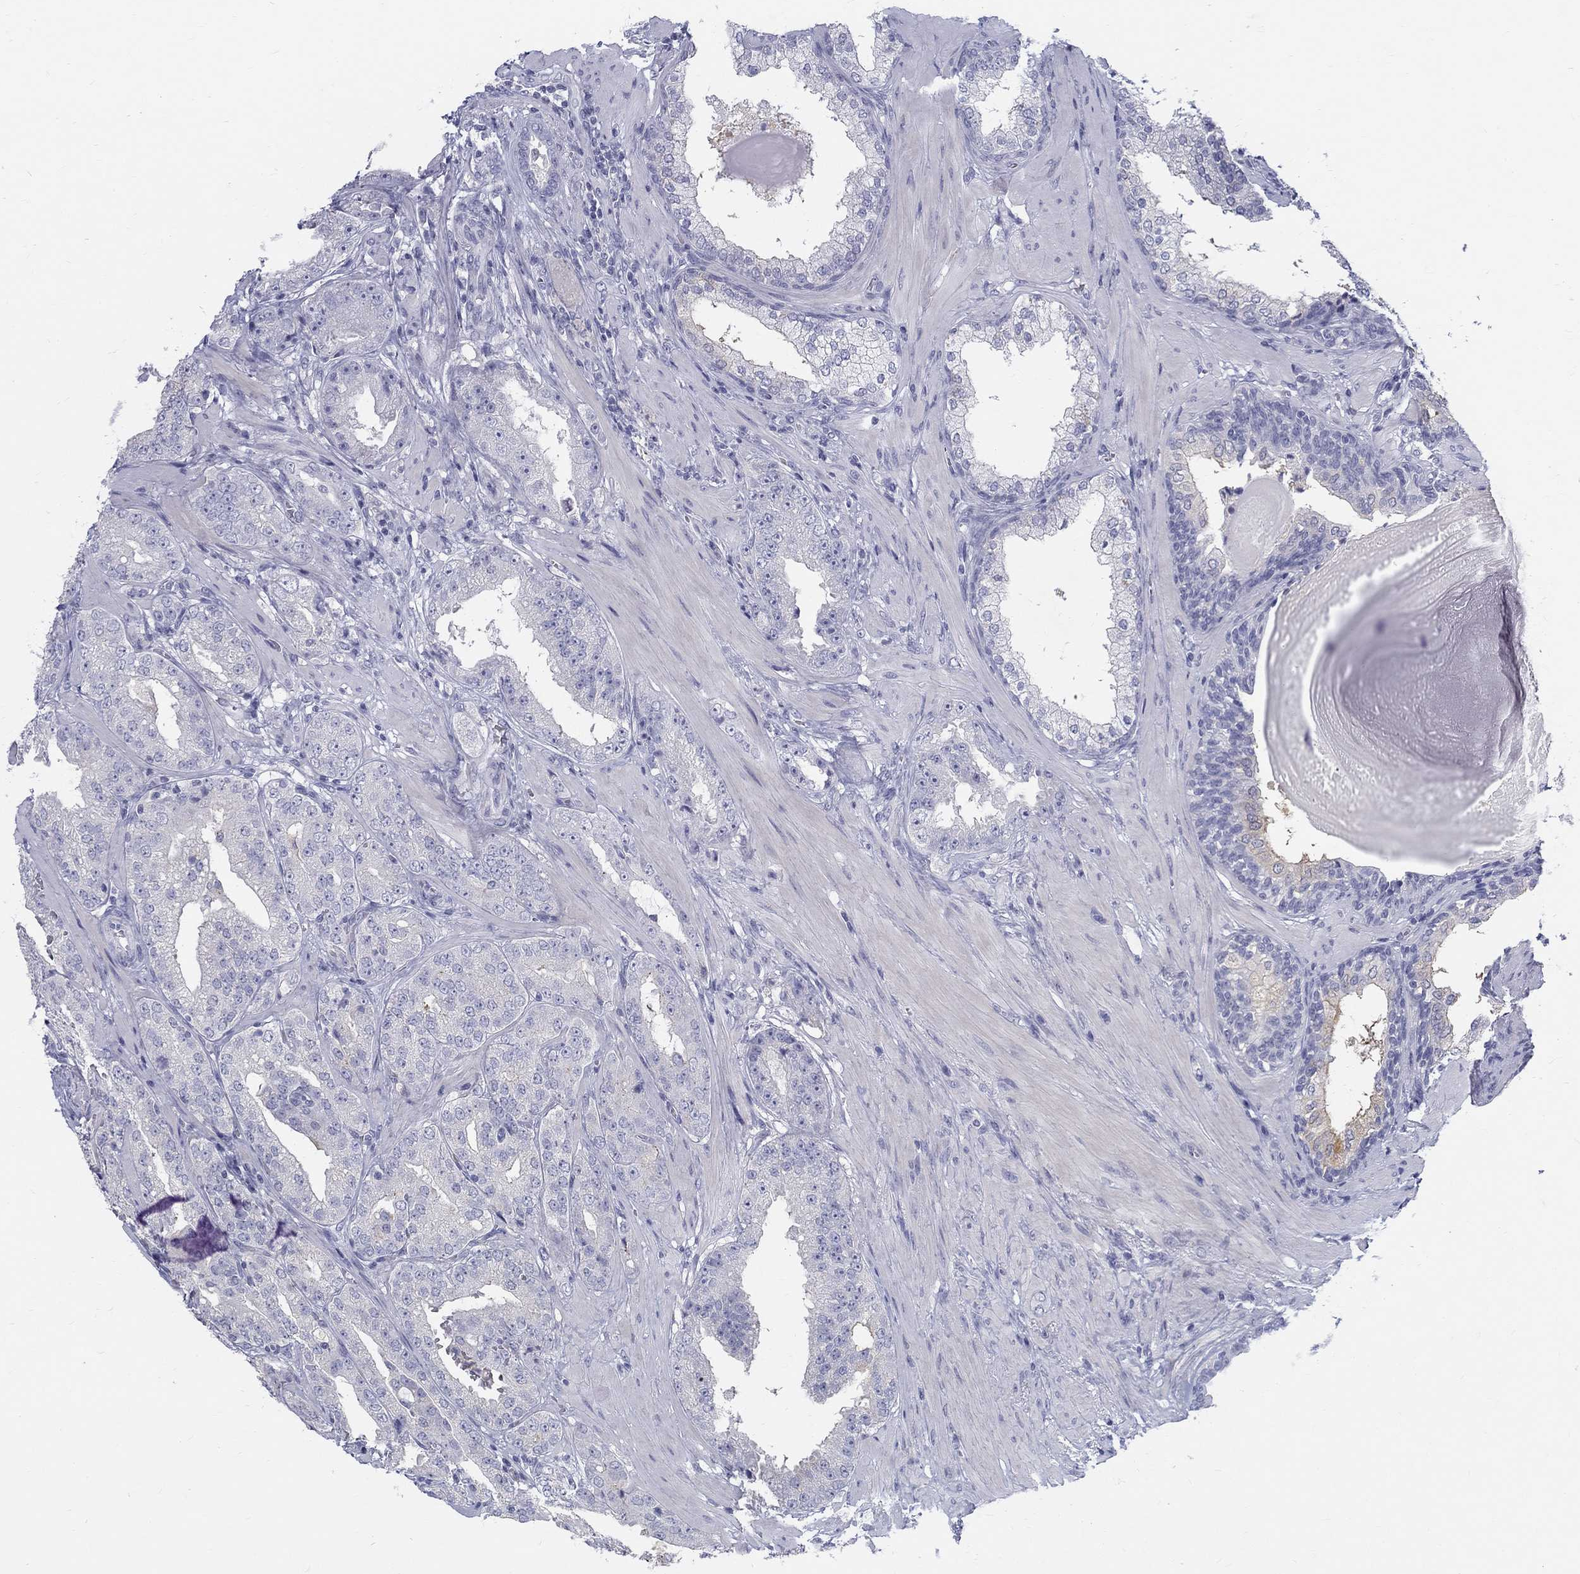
{"staining": {"intensity": "negative", "quantity": "none", "location": "none"}, "tissue": "prostate cancer", "cell_type": "Tumor cells", "image_type": "cancer", "snomed": [{"axis": "morphology", "description": "Adenocarcinoma, Low grade"}, {"axis": "topography", "description": "Prostate"}], "caption": "Tumor cells are negative for brown protein staining in prostate adenocarcinoma (low-grade).", "gene": "MAGEB6", "patient": {"sex": "male", "age": 62}}